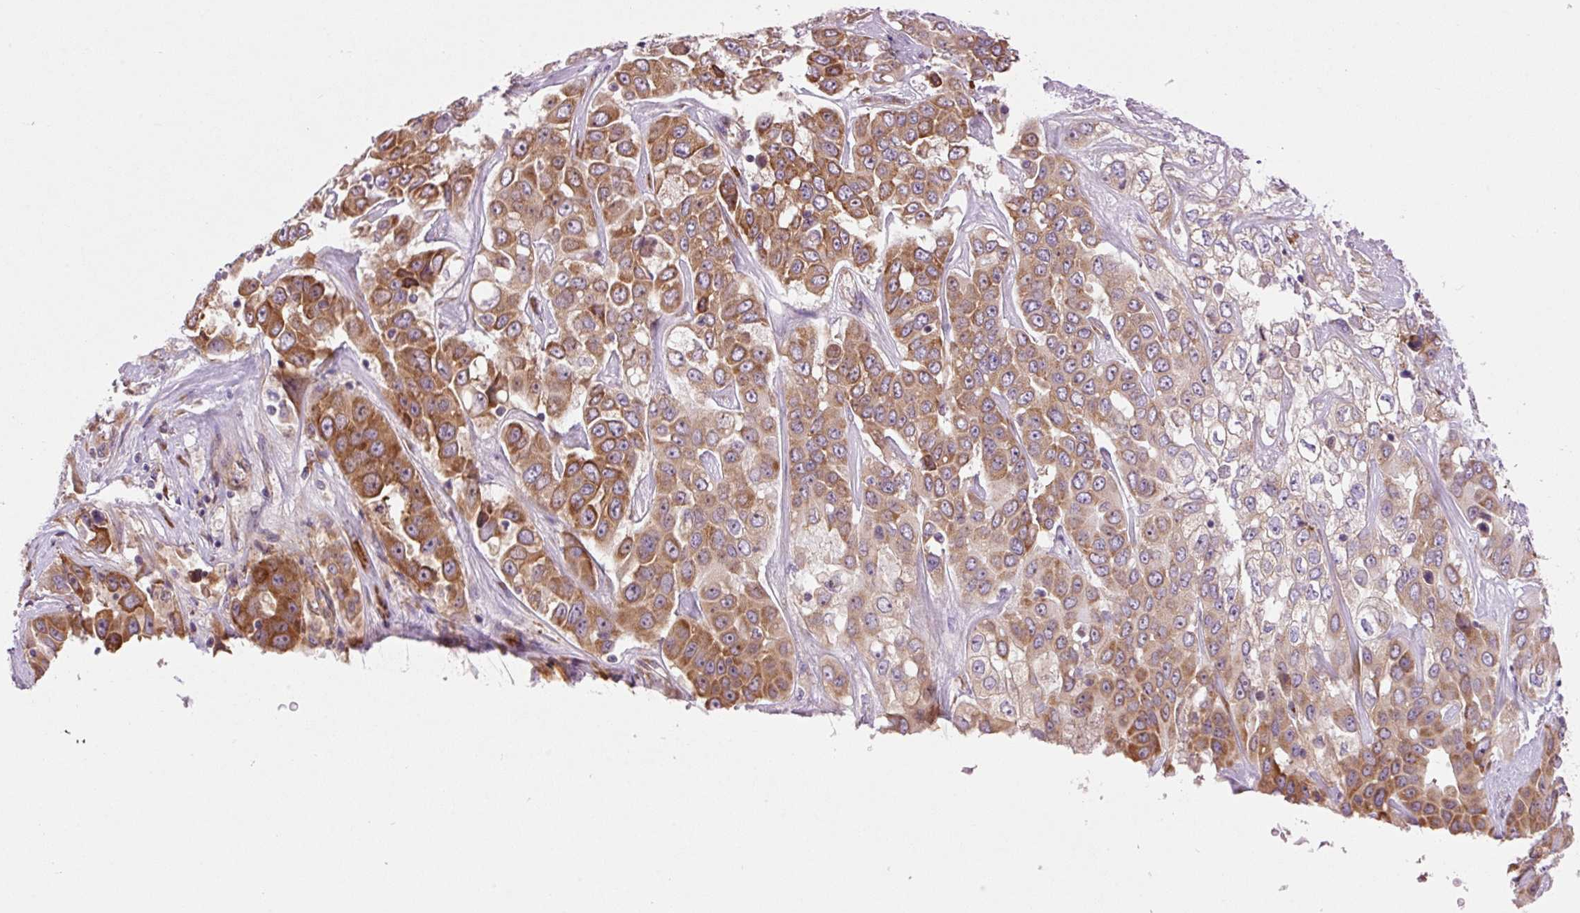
{"staining": {"intensity": "moderate", "quantity": ">75%", "location": "cytoplasmic/membranous"}, "tissue": "liver cancer", "cell_type": "Tumor cells", "image_type": "cancer", "snomed": [{"axis": "morphology", "description": "Cholangiocarcinoma"}, {"axis": "topography", "description": "Liver"}], "caption": "This is an image of immunohistochemistry staining of liver cancer (cholangiocarcinoma), which shows moderate positivity in the cytoplasmic/membranous of tumor cells.", "gene": "RPL41", "patient": {"sex": "female", "age": 52}}